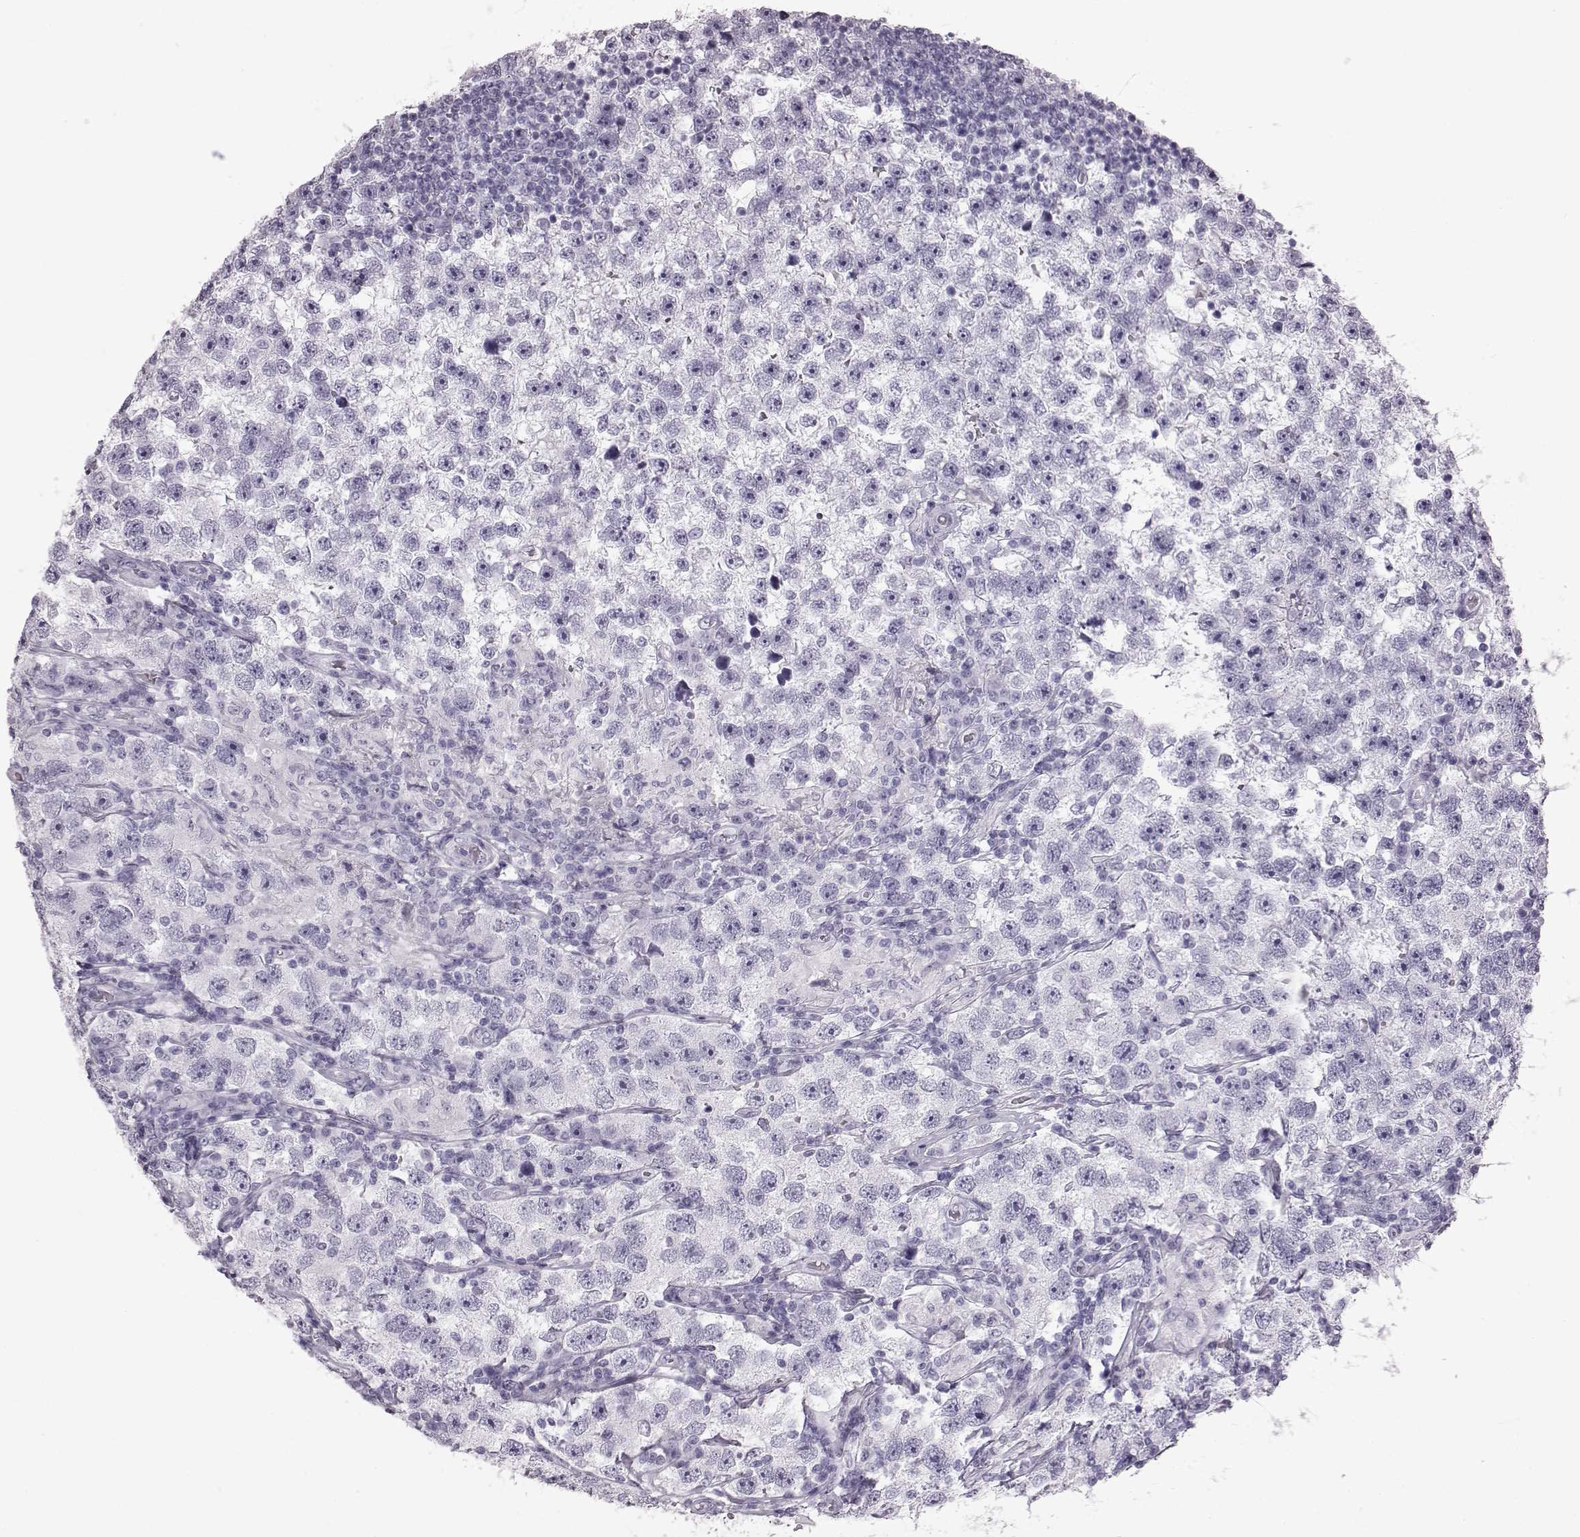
{"staining": {"intensity": "negative", "quantity": "none", "location": "none"}, "tissue": "testis cancer", "cell_type": "Tumor cells", "image_type": "cancer", "snomed": [{"axis": "morphology", "description": "Seminoma, NOS"}, {"axis": "topography", "description": "Testis"}], "caption": "Immunohistochemistry micrograph of testis cancer stained for a protein (brown), which displays no staining in tumor cells.", "gene": "TCHHL1", "patient": {"sex": "male", "age": 26}}